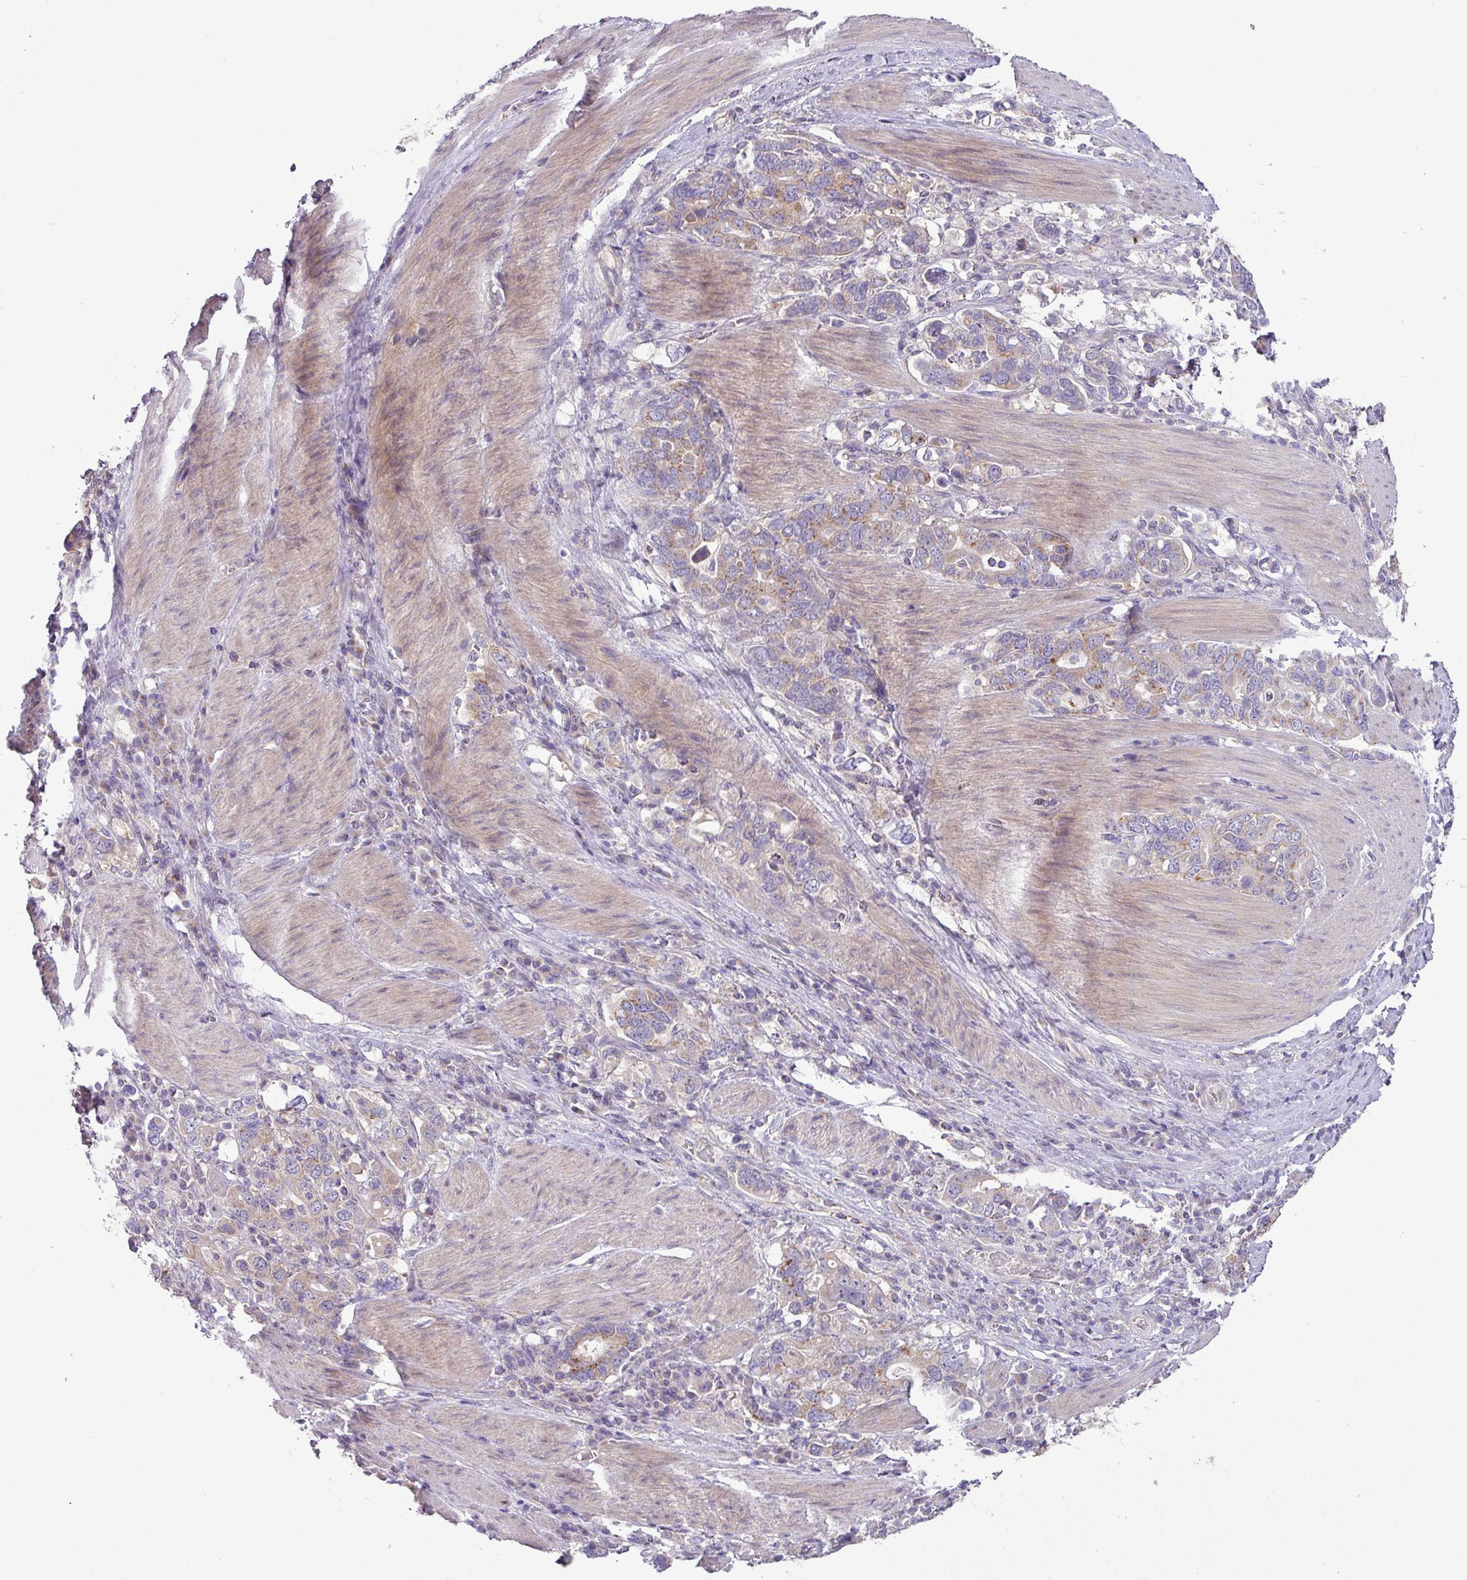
{"staining": {"intensity": "weak", "quantity": "25%-75%", "location": "cytoplasmic/membranous"}, "tissue": "stomach cancer", "cell_type": "Tumor cells", "image_type": "cancer", "snomed": [{"axis": "morphology", "description": "Adenocarcinoma, NOS"}, {"axis": "topography", "description": "Stomach, upper"}, {"axis": "topography", "description": "Stomach"}], "caption": "Stomach cancer (adenocarcinoma) stained for a protein (brown) reveals weak cytoplasmic/membranous positive staining in about 25%-75% of tumor cells.", "gene": "GALNT12", "patient": {"sex": "male", "age": 62}}